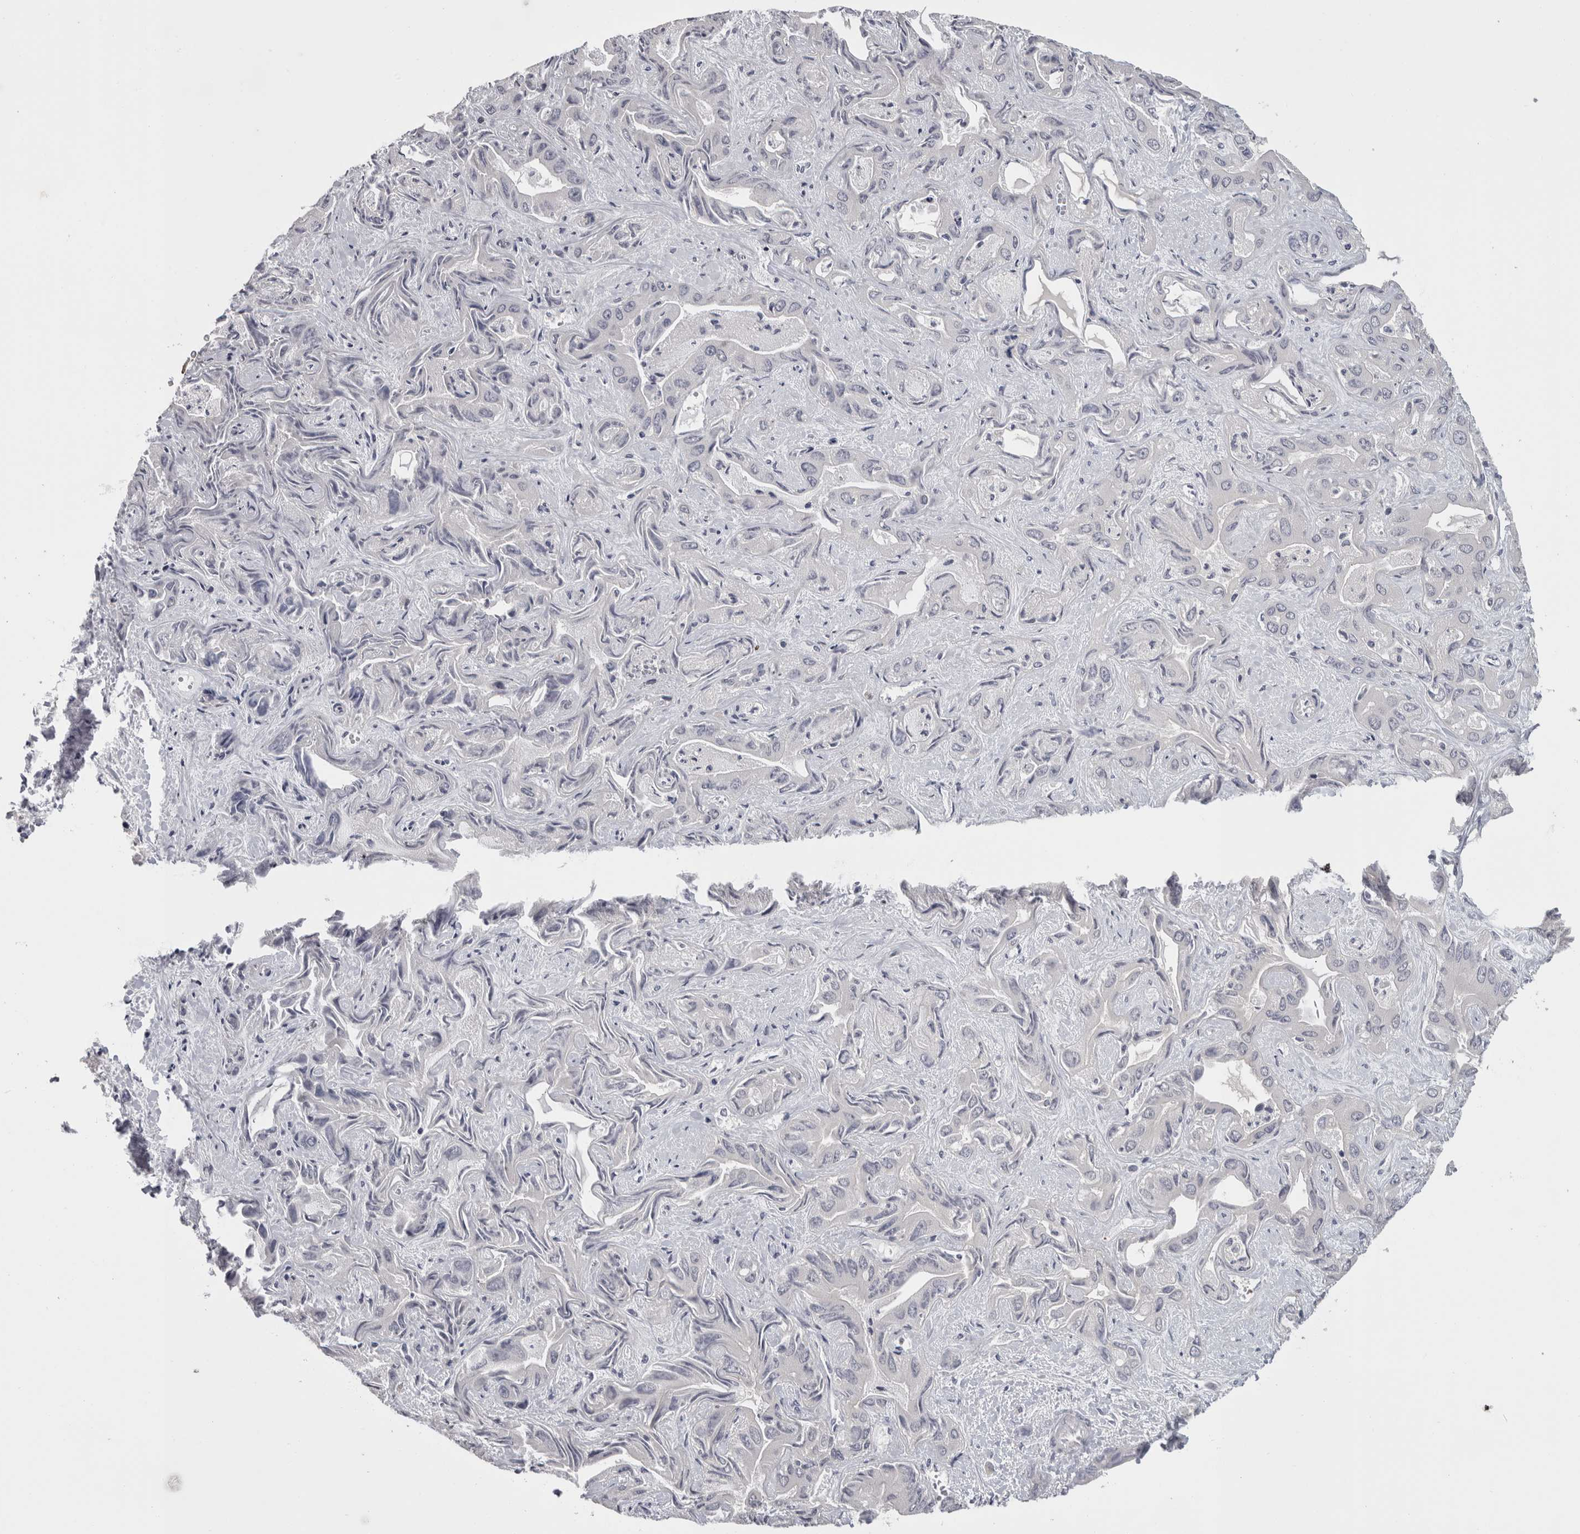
{"staining": {"intensity": "negative", "quantity": "none", "location": "none"}, "tissue": "liver cancer", "cell_type": "Tumor cells", "image_type": "cancer", "snomed": [{"axis": "morphology", "description": "Cholangiocarcinoma"}, {"axis": "topography", "description": "Liver"}], "caption": "Tumor cells are negative for protein expression in human liver cholangiocarcinoma. The staining is performed using DAB brown chromogen with nuclei counter-stained in using hematoxylin.", "gene": "RMDN1", "patient": {"sex": "female", "age": 52}}